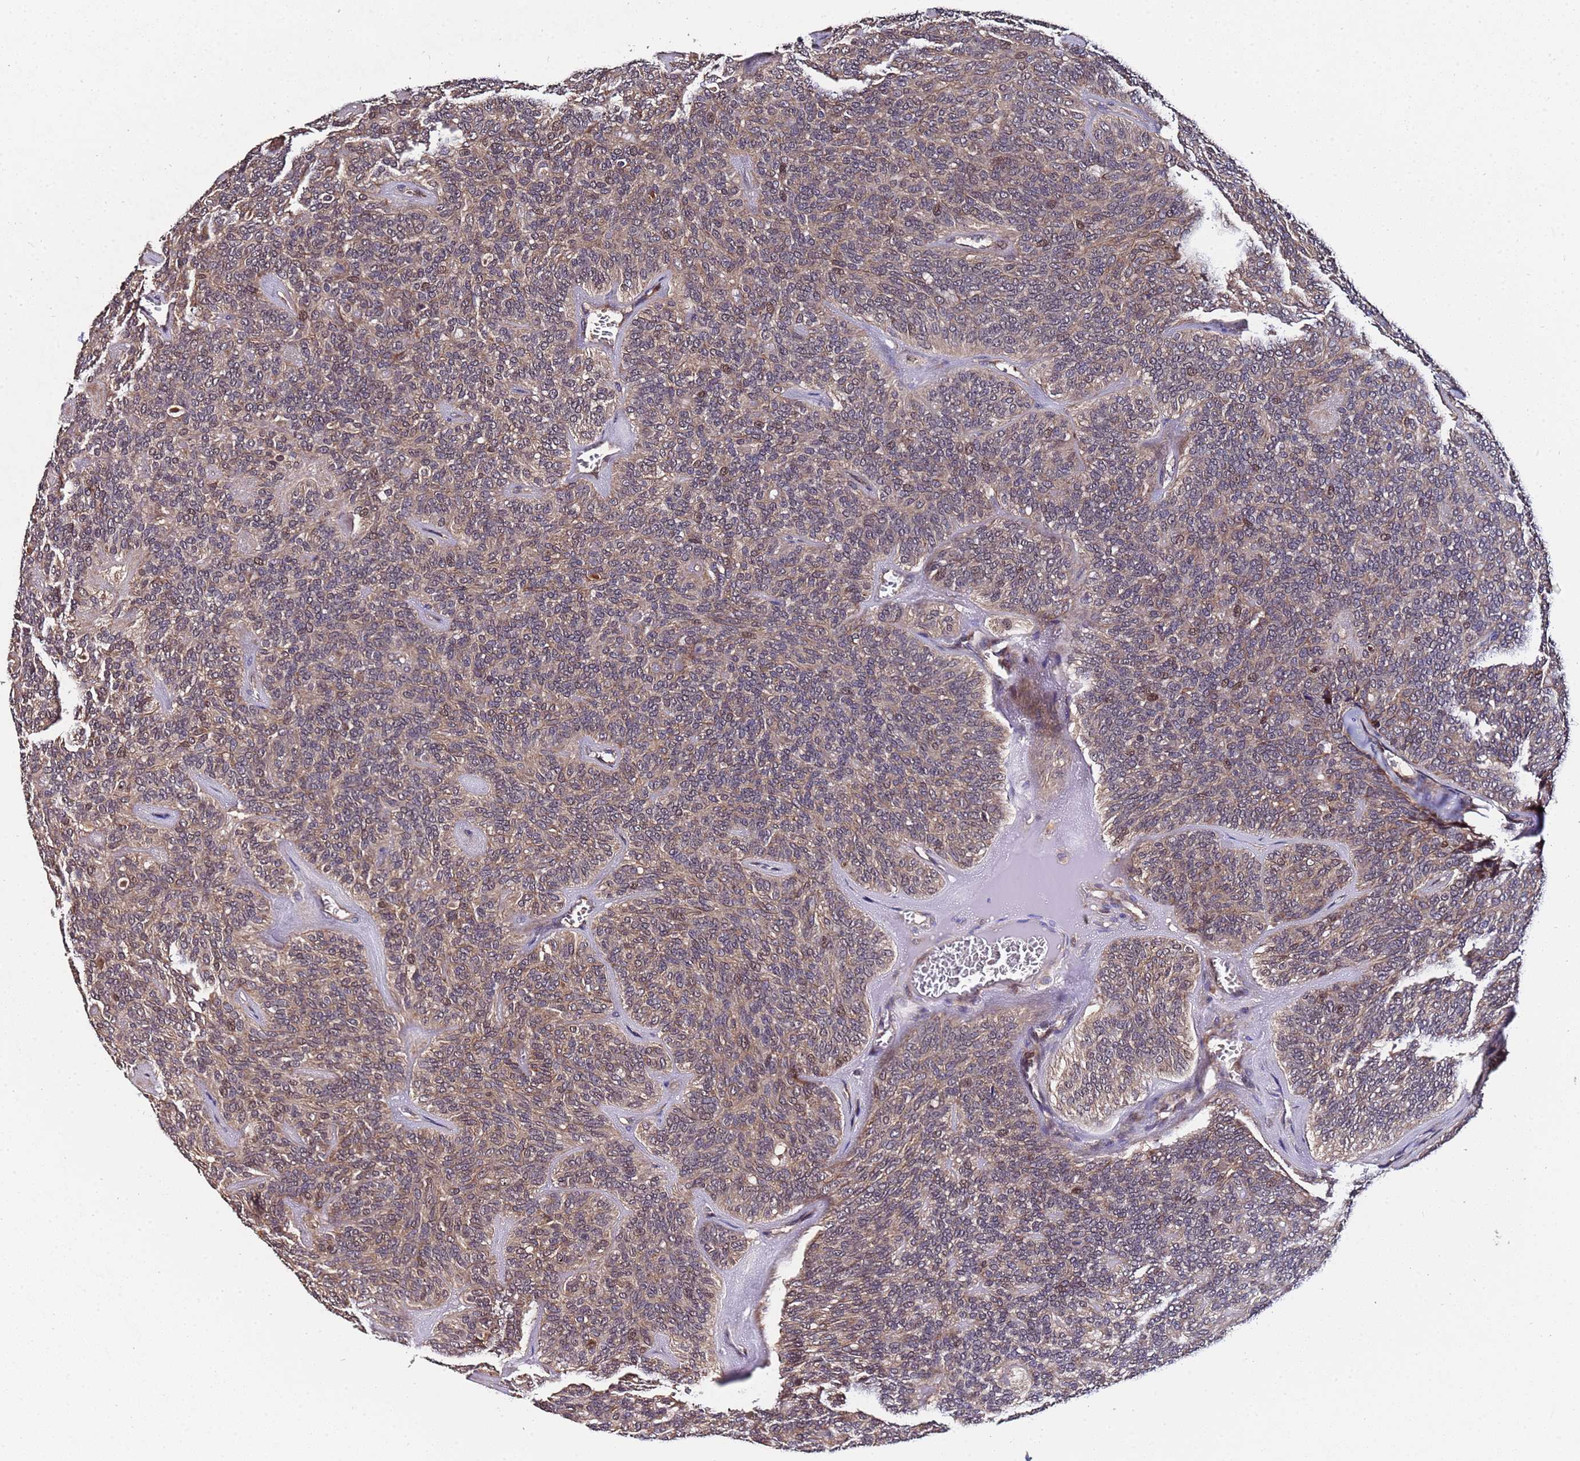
{"staining": {"intensity": "moderate", "quantity": "25%-75%", "location": "cytoplasmic/membranous,nuclear"}, "tissue": "head and neck cancer", "cell_type": "Tumor cells", "image_type": "cancer", "snomed": [{"axis": "morphology", "description": "Adenocarcinoma, NOS"}, {"axis": "topography", "description": "Head-Neck"}], "caption": "Head and neck cancer tissue reveals moderate cytoplasmic/membranous and nuclear expression in approximately 25%-75% of tumor cells", "gene": "GSTCD", "patient": {"sex": "male", "age": 66}}